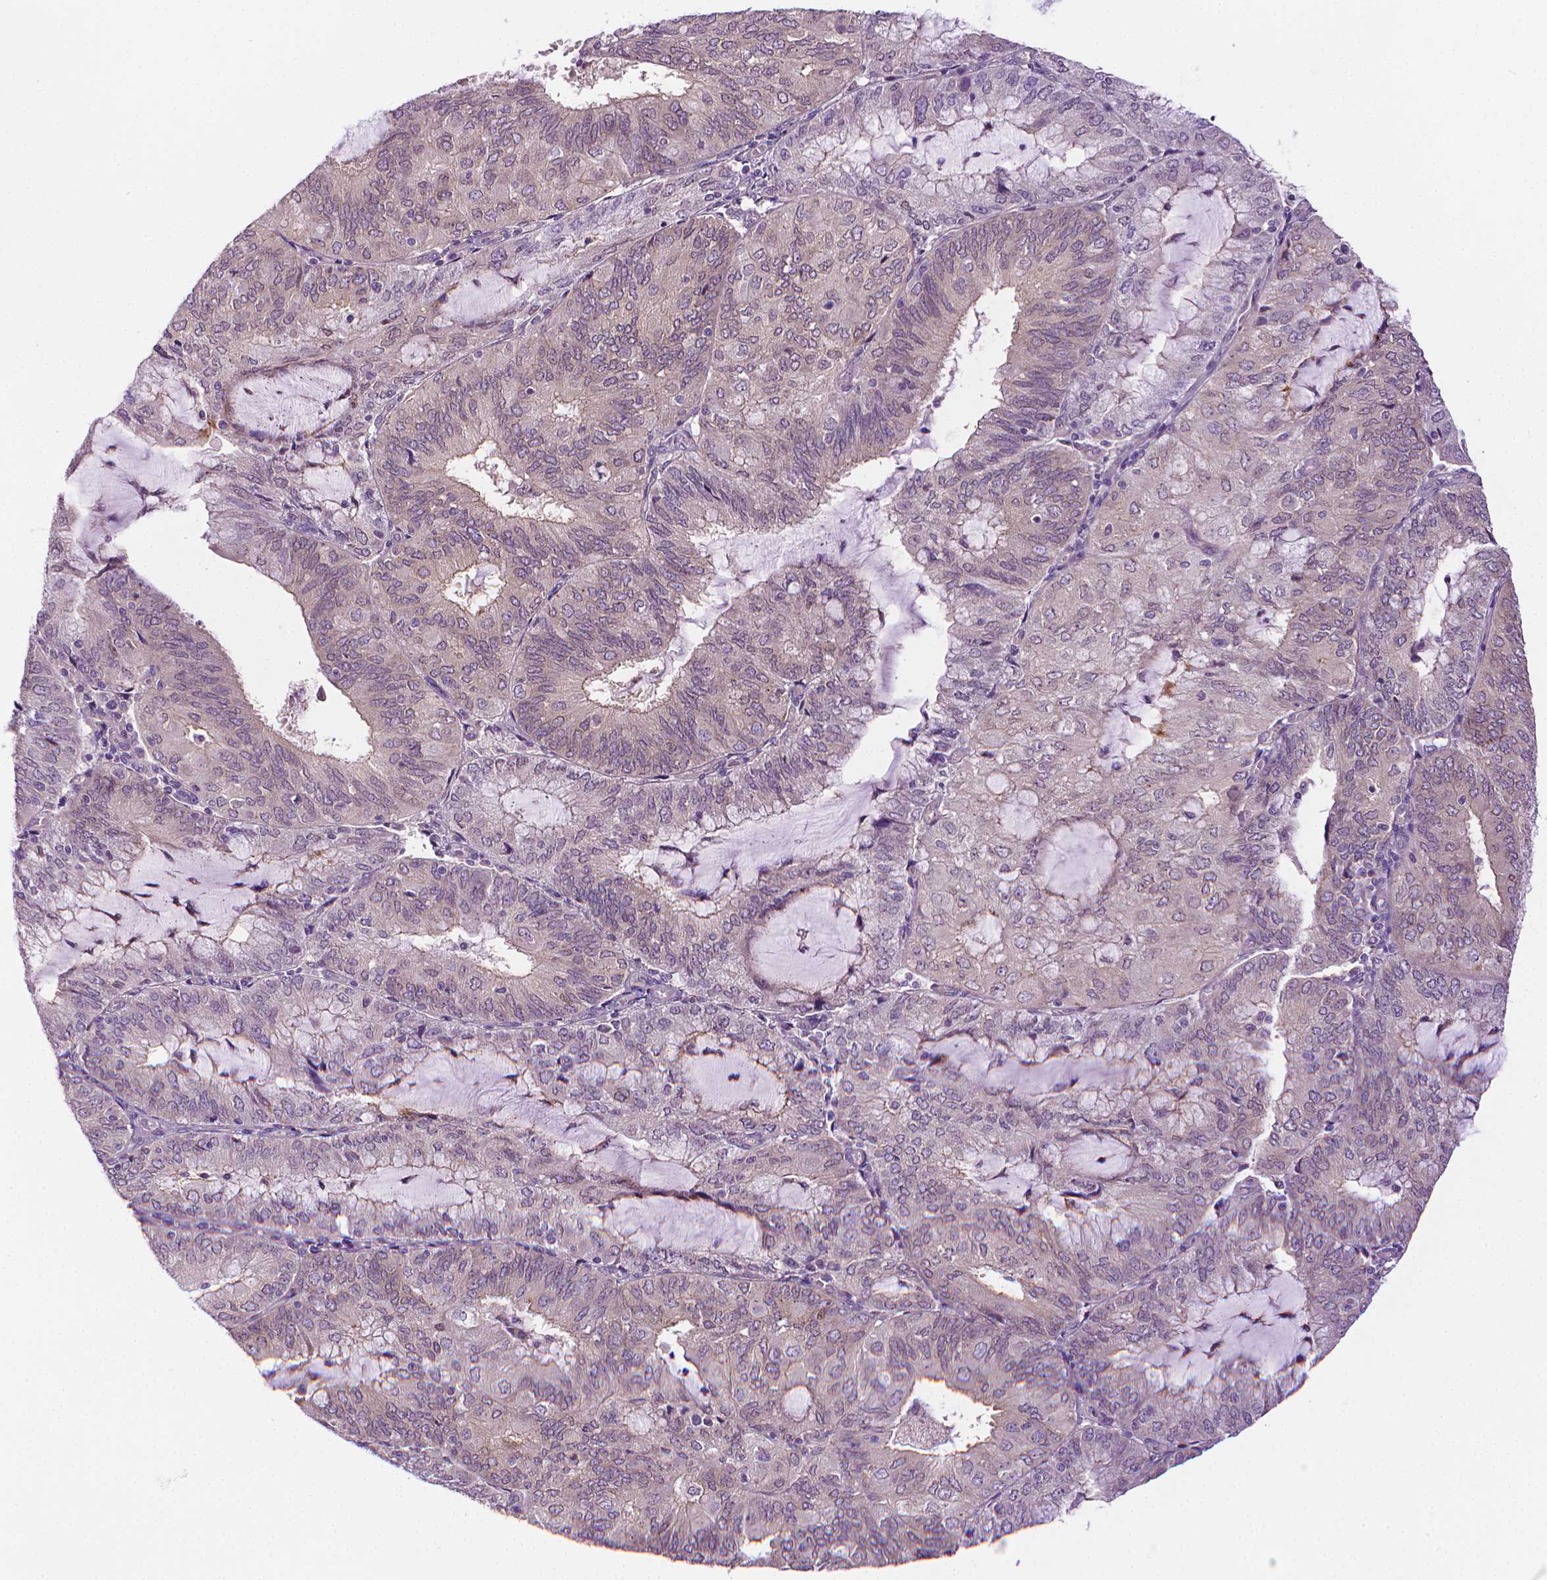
{"staining": {"intensity": "weak", "quantity": "<25%", "location": "cytoplasmic/membranous"}, "tissue": "endometrial cancer", "cell_type": "Tumor cells", "image_type": "cancer", "snomed": [{"axis": "morphology", "description": "Adenocarcinoma, NOS"}, {"axis": "topography", "description": "Endometrium"}], "caption": "Immunohistochemistry of human endometrial cancer displays no expression in tumor cells.", "gene": "MCOLN3", "patient": {"sex": "female", "age": 81}}